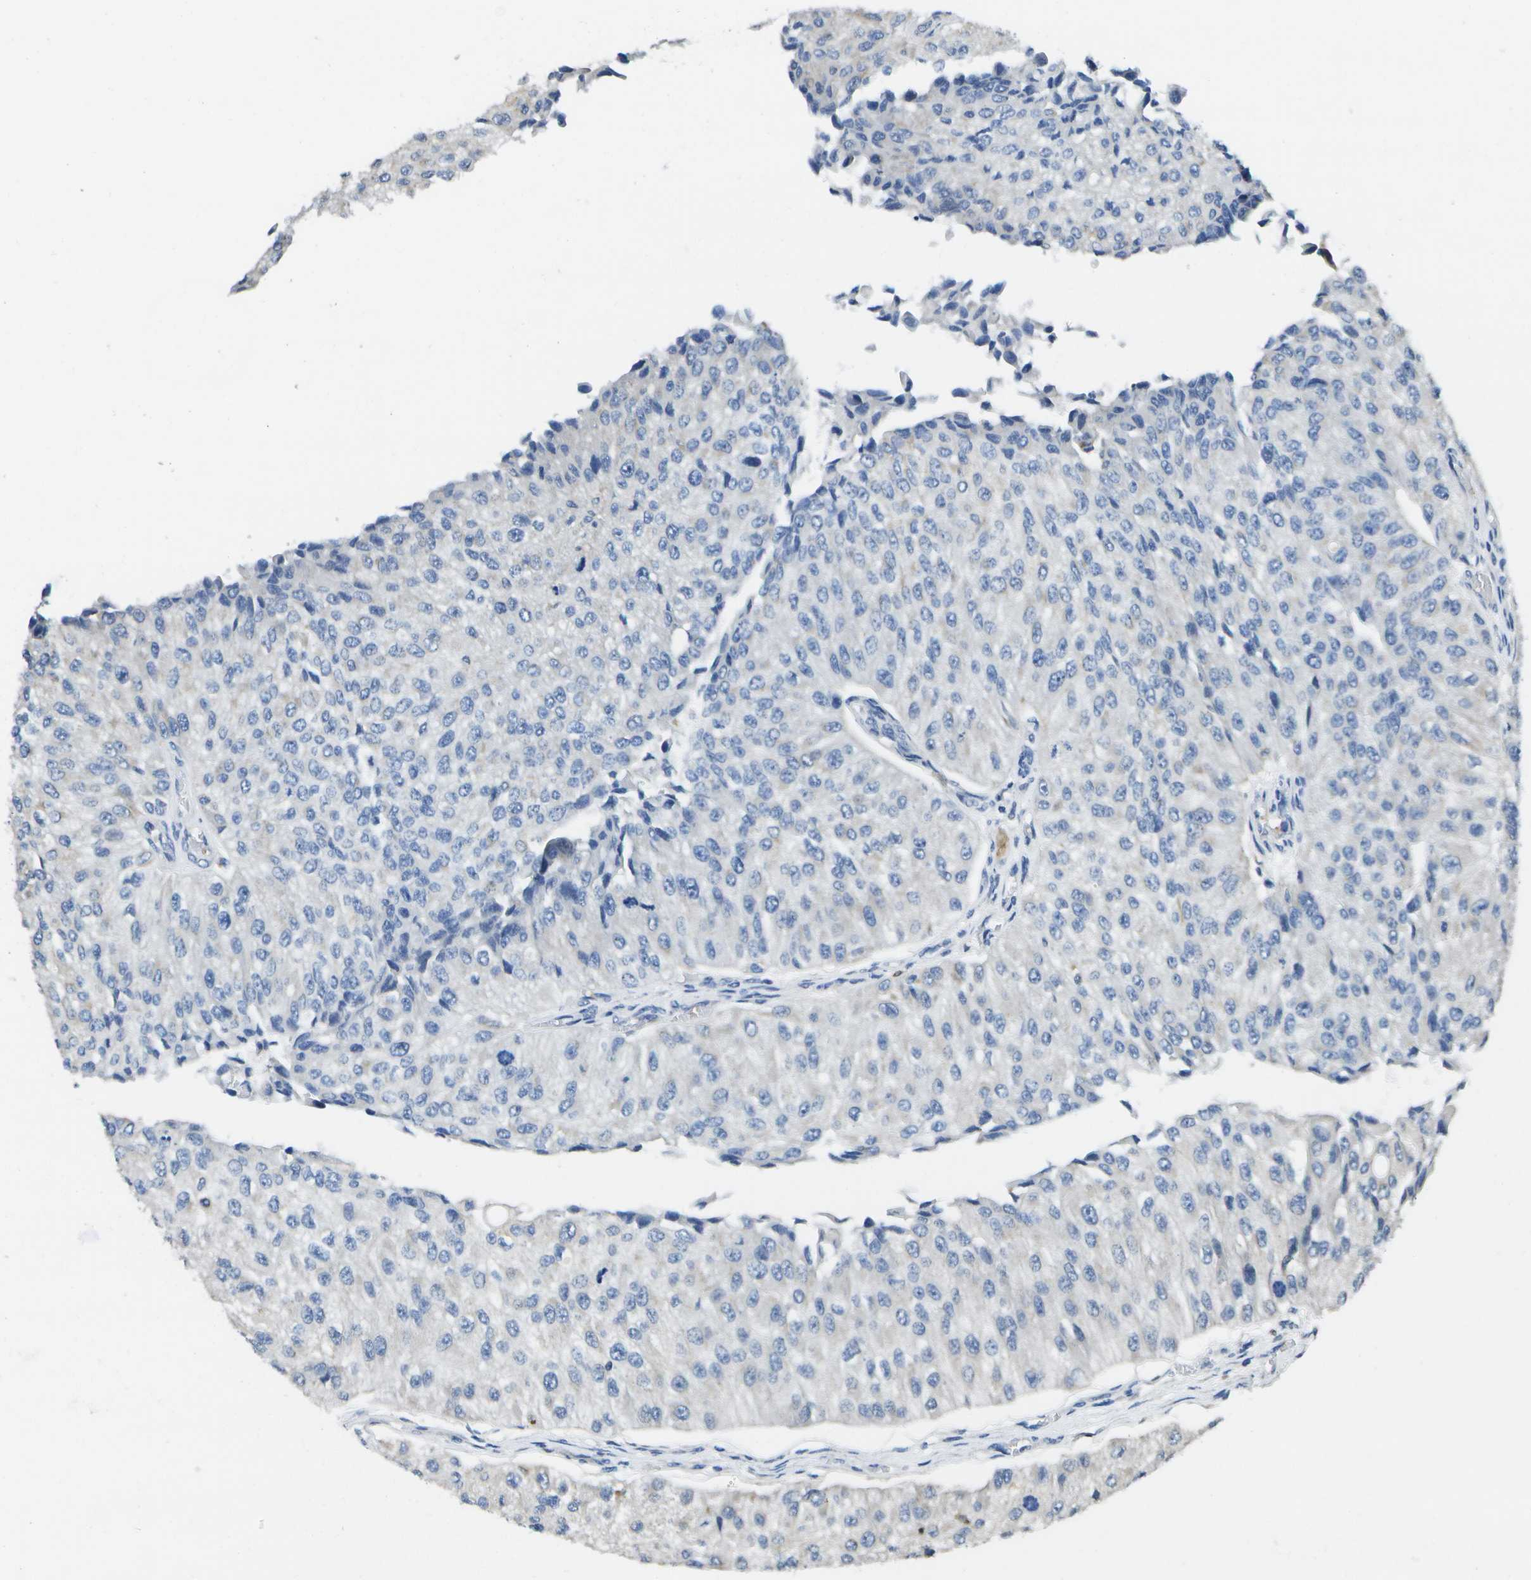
{"staining": {"intensity": "negative", "quantity": "none", "location": "none"}, "tissue": "urothelial cancer", "cell_type": "Tumor cells", "image_type": "cancer", "snomed": [{"axis": "morphology", "description": "Urothelial carcinoma, High grade"}, {"axis": "topography", "description": "Kidney"}, {"axis": "topography", "description": "Urinary bladder"}], "caption": "The histopathology image demonstrates no staining of tumor cells in urothelial cancer.", "gene": "DSE", "patient": {"sex": "male", "age": 77}}